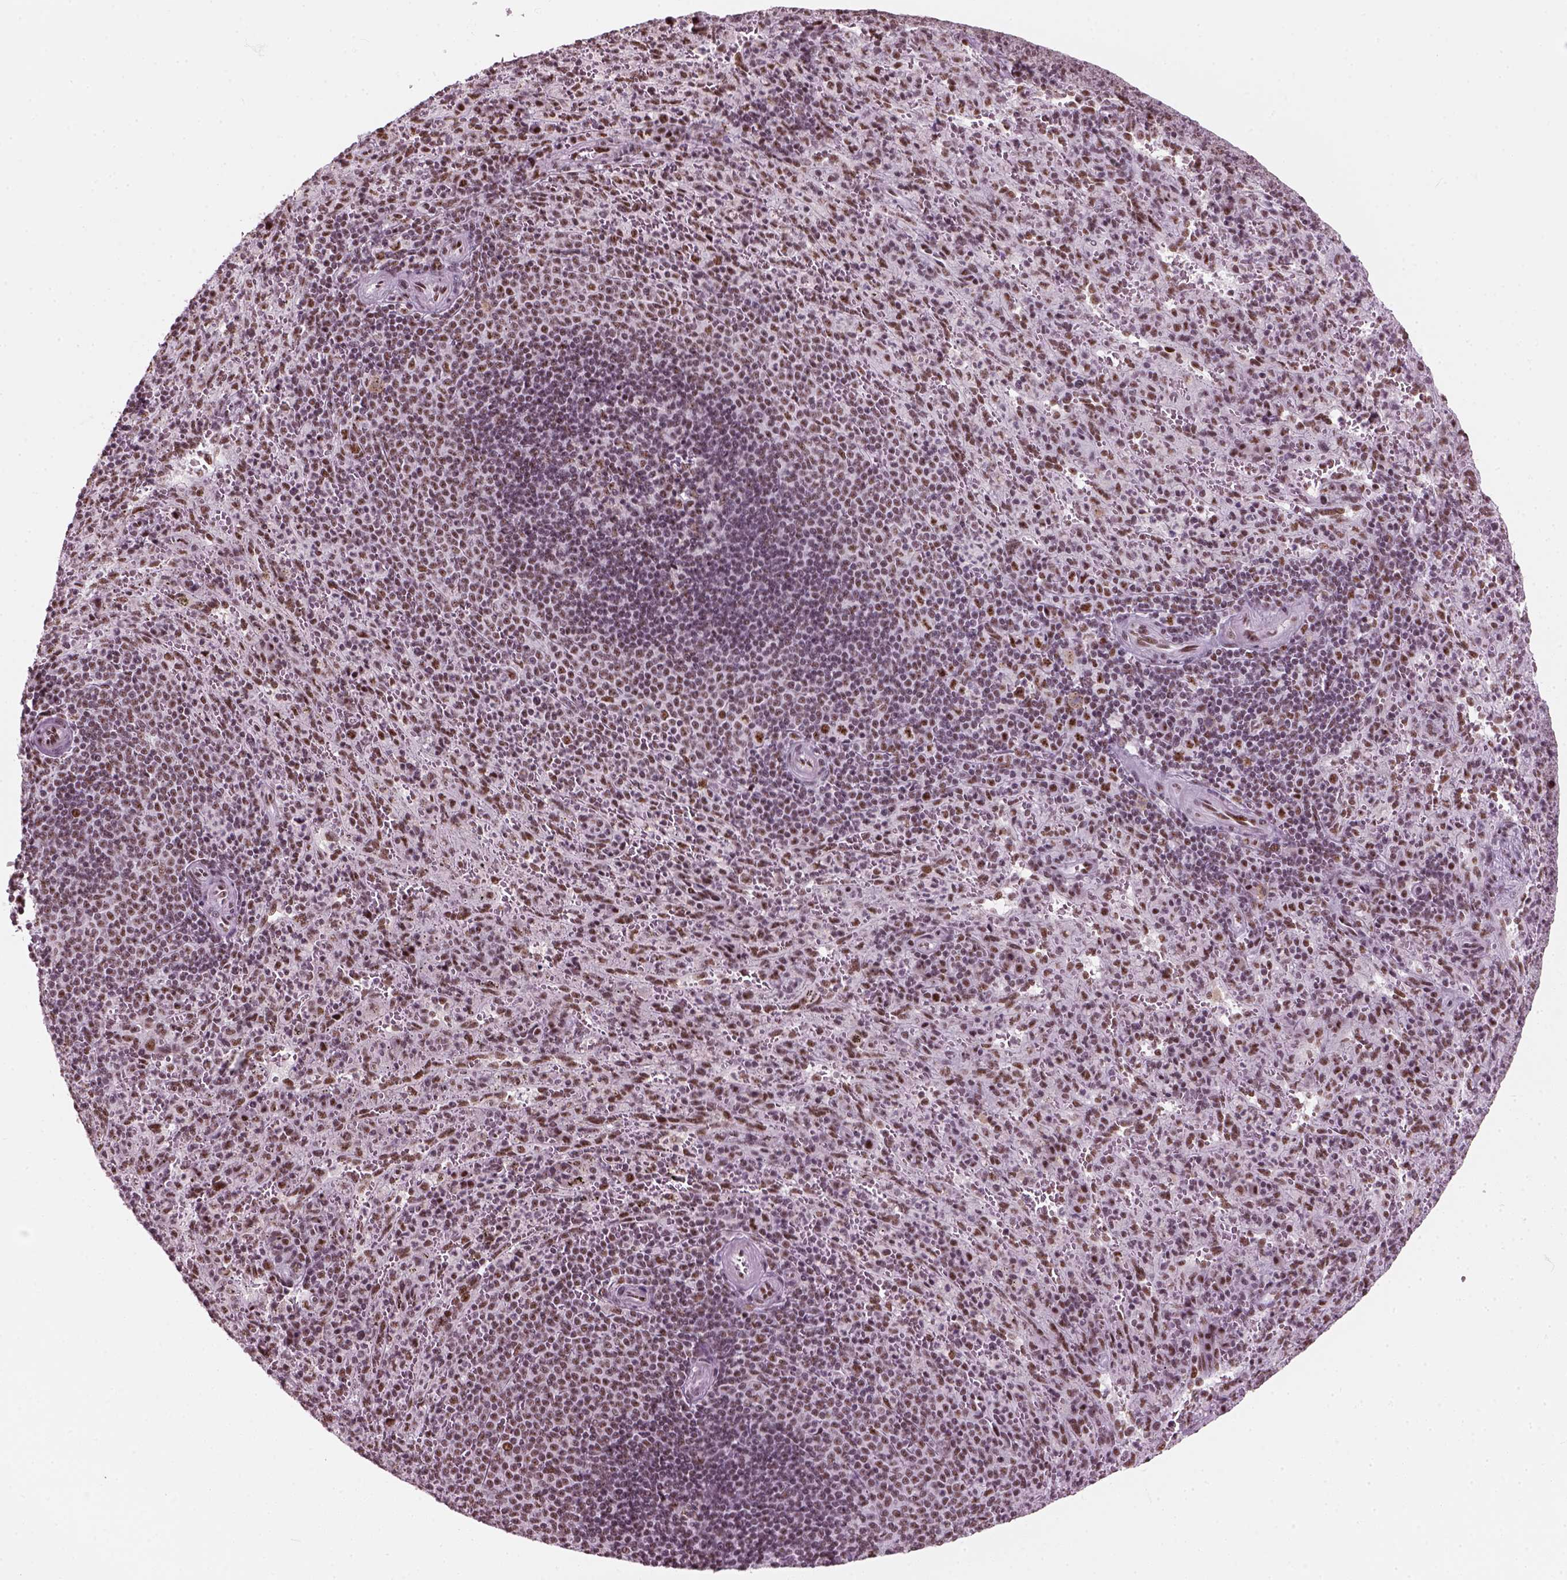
{"staining": {"intensity": "moderate", "quantity": "25%-75%", "location": "nuclear"}, "tissue": "spleen", "cell_type": "Cells in red pulp", "image_type": "normal", "snomed": [{"axis": "morphology", "description": "Normal tissue, NOS"}, {"axis": "topography", "description": "Spleen"}], "caption": "Immunohistochemical staining of unremarkable spleen shows 25%-75% levels of moderate nuclear protein expression in about 25%-75% of cells in red pulp. The staining was performed using DAB (3,3'-diaminobenzidine), with brown indicating positive protein expression. Nuclei are stained blue with hematoxylin.", "gene": "GTF2F1", "patient": {"sex": "male", "age": 57}}